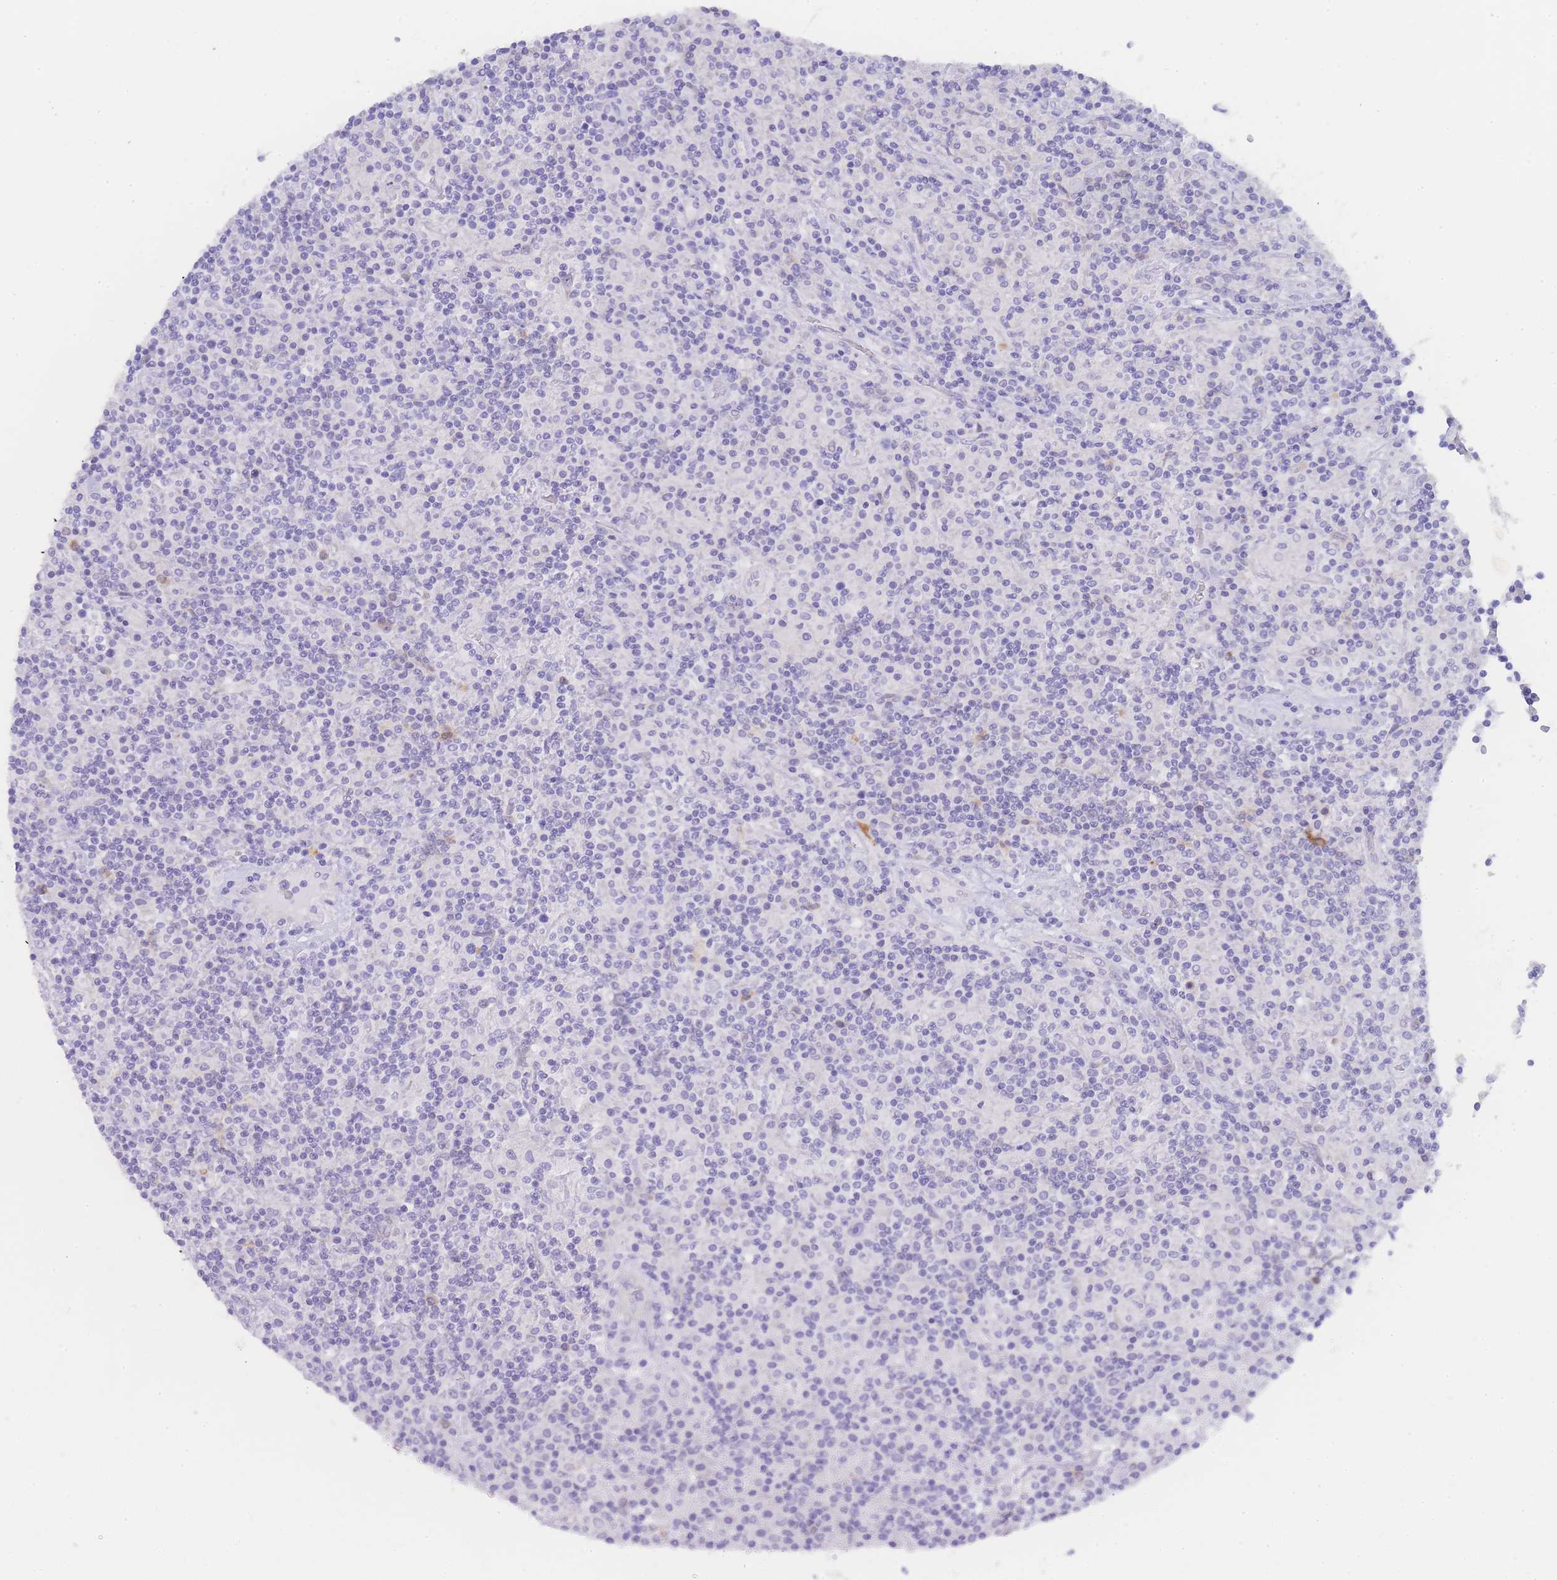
{"staining": {"intensity": "negative", "quantity": "none", "location": "none"}, "tissue": "lymphoma", "cell_type": "Tumor cells", "image_type": "cancer", "snomed": [{"axis": "morphology", "description": "Hodgkin's disease, NOS"}, {"axis": "topography", "description": "Lymph node"}], "caption": "Lymphoma was stained to show a protein in brown. There is no significant staining in tumor cells.", "gene": "LZTFL1", "patient": {"sex": "male", "age": 70}}